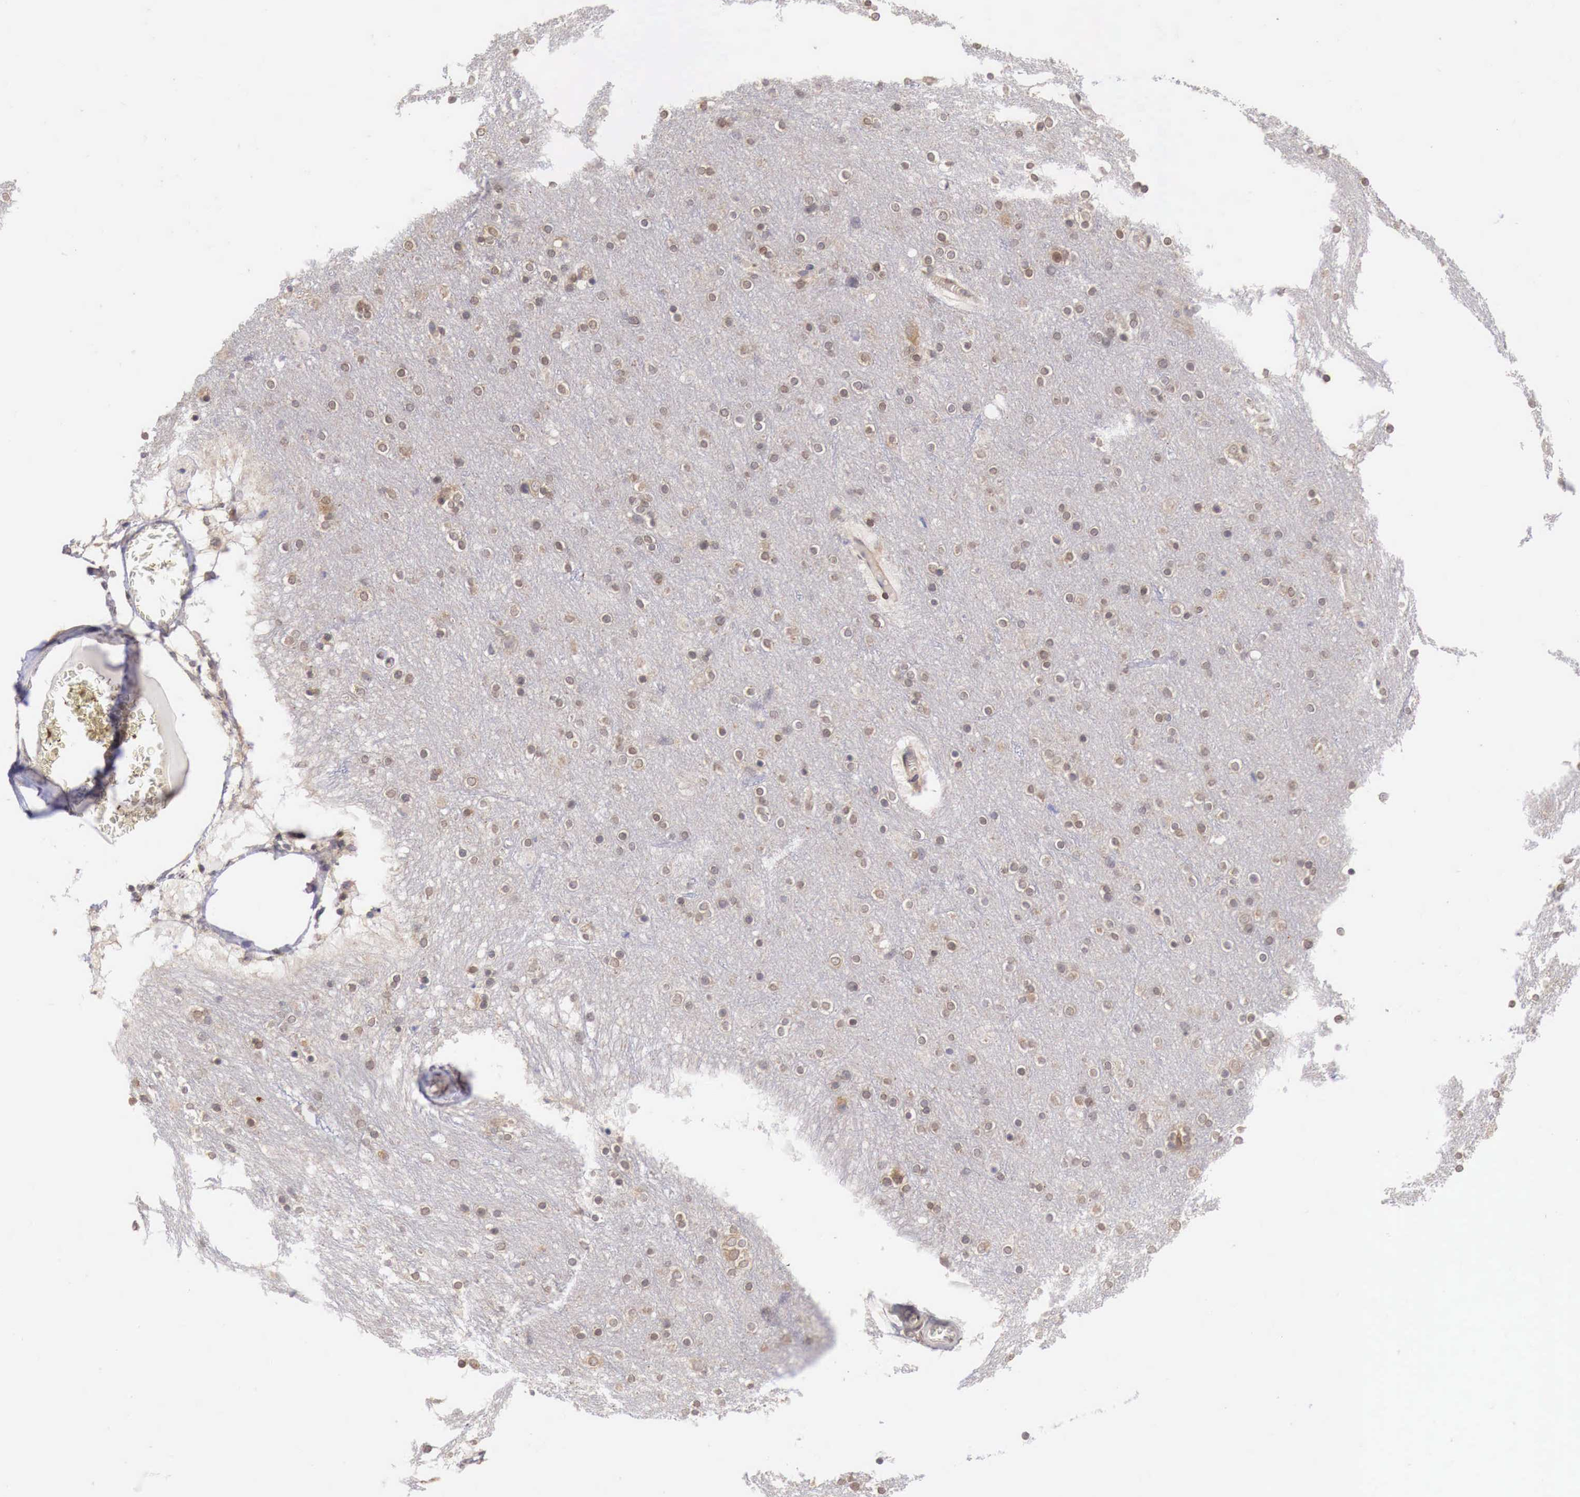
{"staining": {"intensity": "weak", "quantity": ">75%", "location": "cytoplasmic/membranous"}, "tissue": "cerebral cortex", "cell_type": "Endothelial cells", "image_type": "normal", "snomed": [{"axis": "morphology", "description": "Normal tissue, NOS"}, {"axis": "topography", "description": "Cerebral cortex"}], "caption": "DAB (3,3'-diaminobenzidine) immunohistochemical staining of benign cerebral cortex exhibits weak cytoplasmic/membranous protein positivity in about >75% of endothelial cells.", "gene": "PABIR2", "patient": {"sex": "female", "age": 54}}